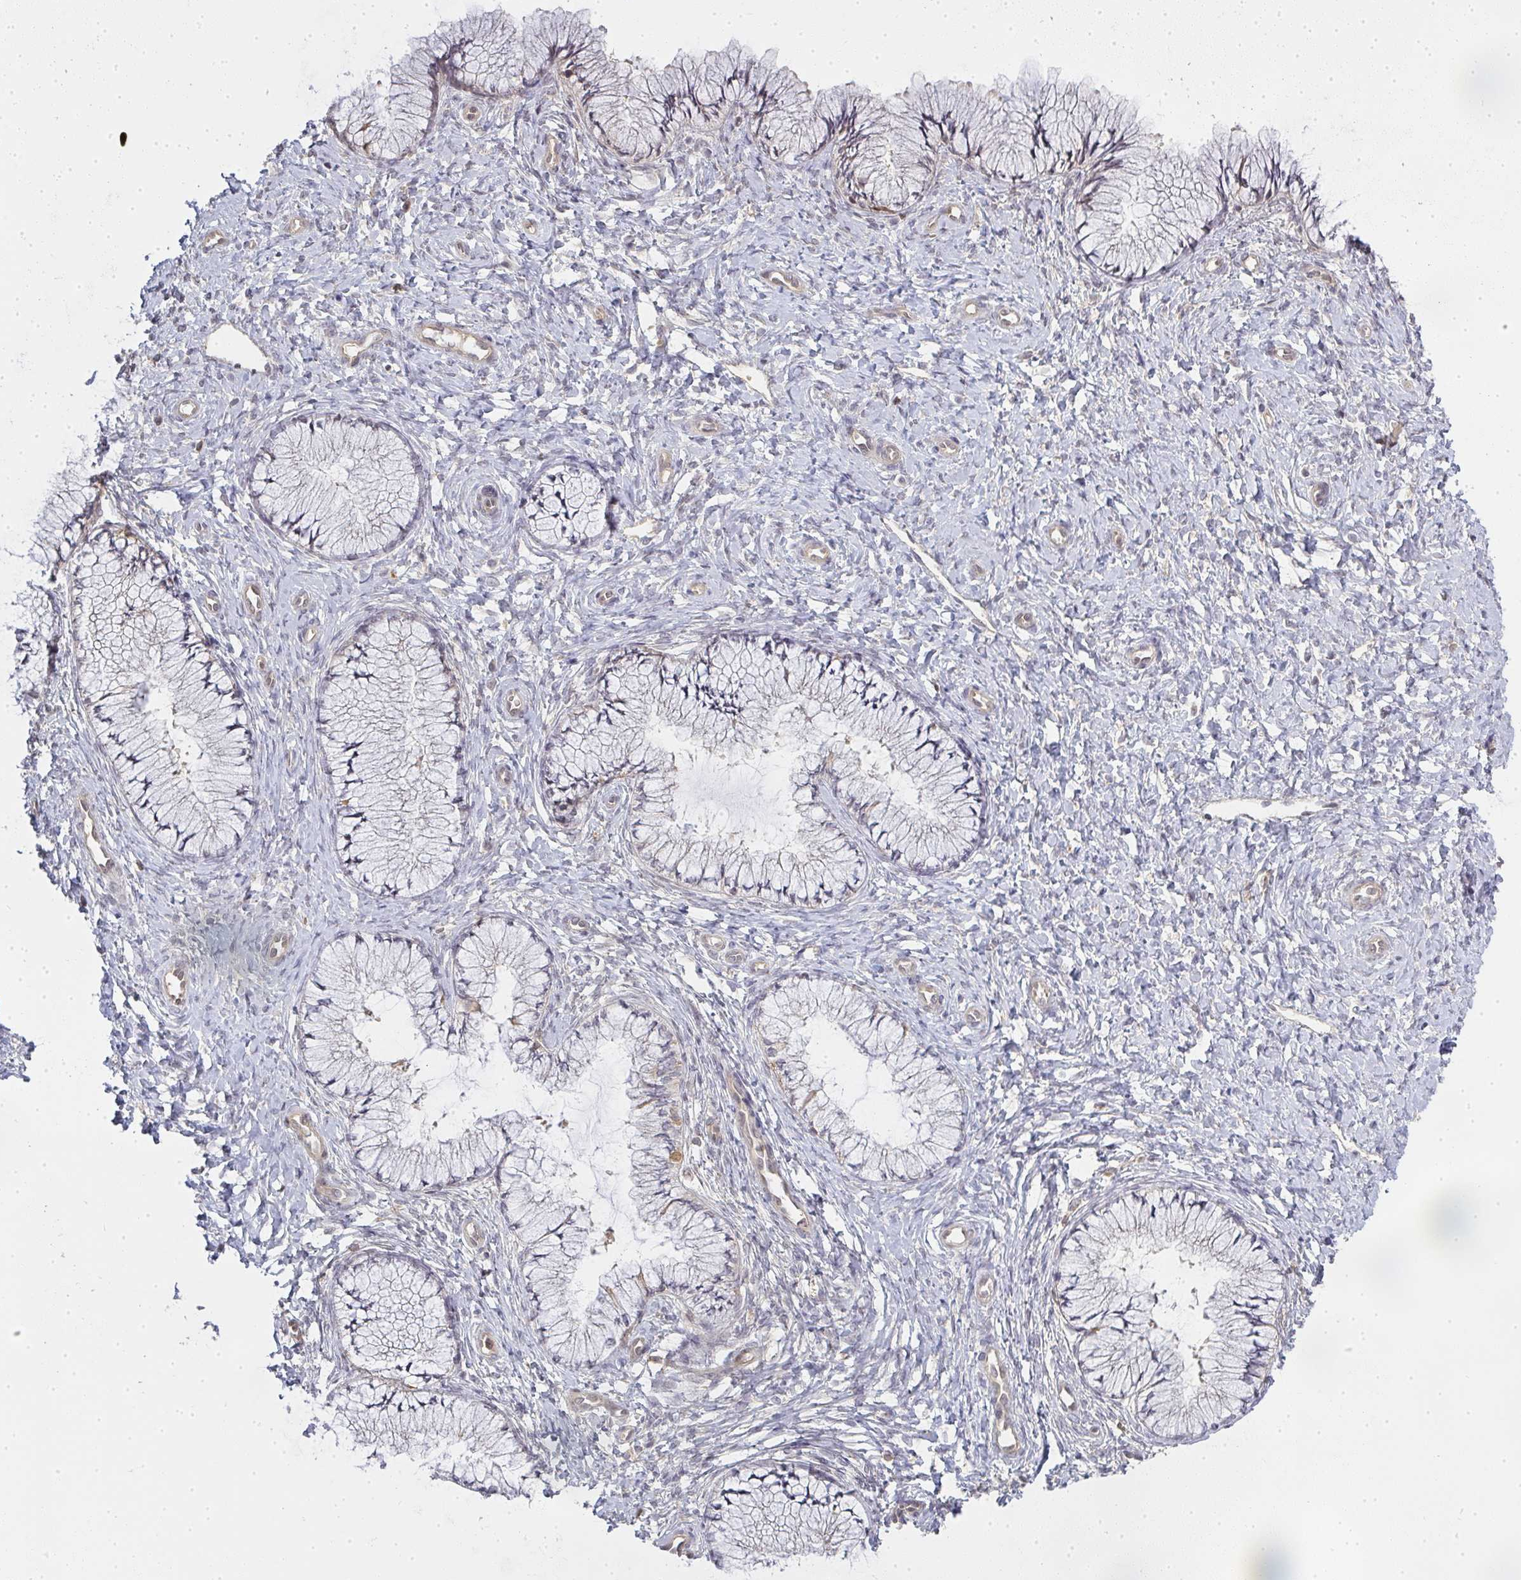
{"staining": {"intensity": "weak", "quantity": "<25%", "location": "cytoplasmic/membranous"}, "tissue": "cervix", "cell_type": "Glandular cells", "image_type": "normal", "snomed": [{"axis": "morphology", "description": "Normal tissue, NOS"}, {"axis": "topography", "description": "Cervix"}], "caption": "DAB immunohistochemical staining of normal human cervix reveals no significant positivity in glandular cells.", "gene": "GSDMB", "patient": {"sex": "female", "age": 37}}